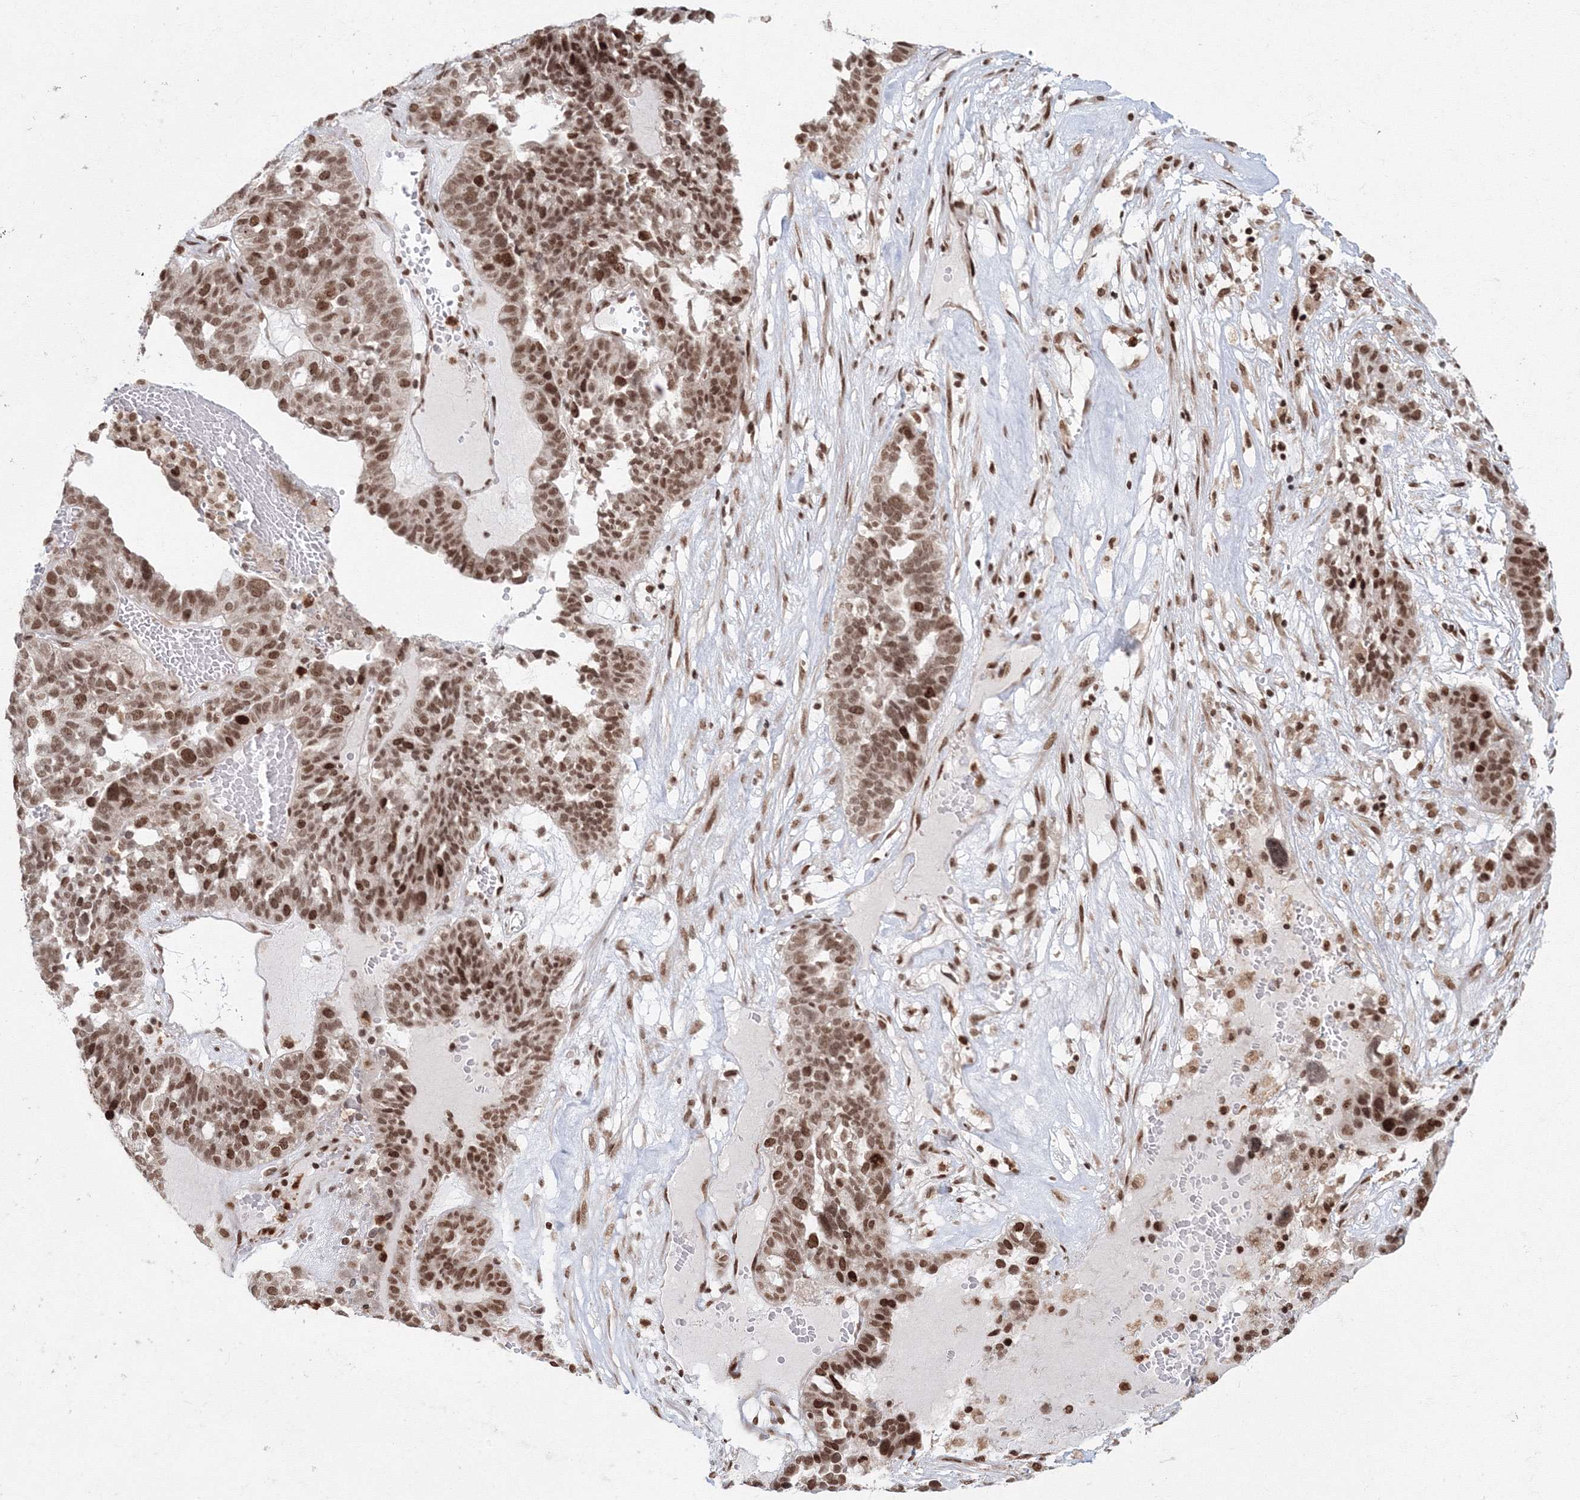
{"staining": {"intensity": "moderate", "quantity": ">75%", "location": "nuclear"}, "tissue": "ovarian cancer", "cell_type": "Tumor cells", "image_type": "cancer", "snomed": [{"axis": "morphology", "description": "Cystadenocarcinoma, serous, NOS"}, {"axis": "topography", "description": "Ovary"}], "caption": "Ovarian cancer (serous cystadenocarcinoma) tissue shows moderate nuclear positivity in approximately >75% of tumor cells, visualized by immunohistochemistry. (DAB (3,3'-diaminobenzidine) IHC, brown staining for protein, blue staining for nuclei).", "gene": "KIF20A", "patient": {"sex": "female", "age": 59}}